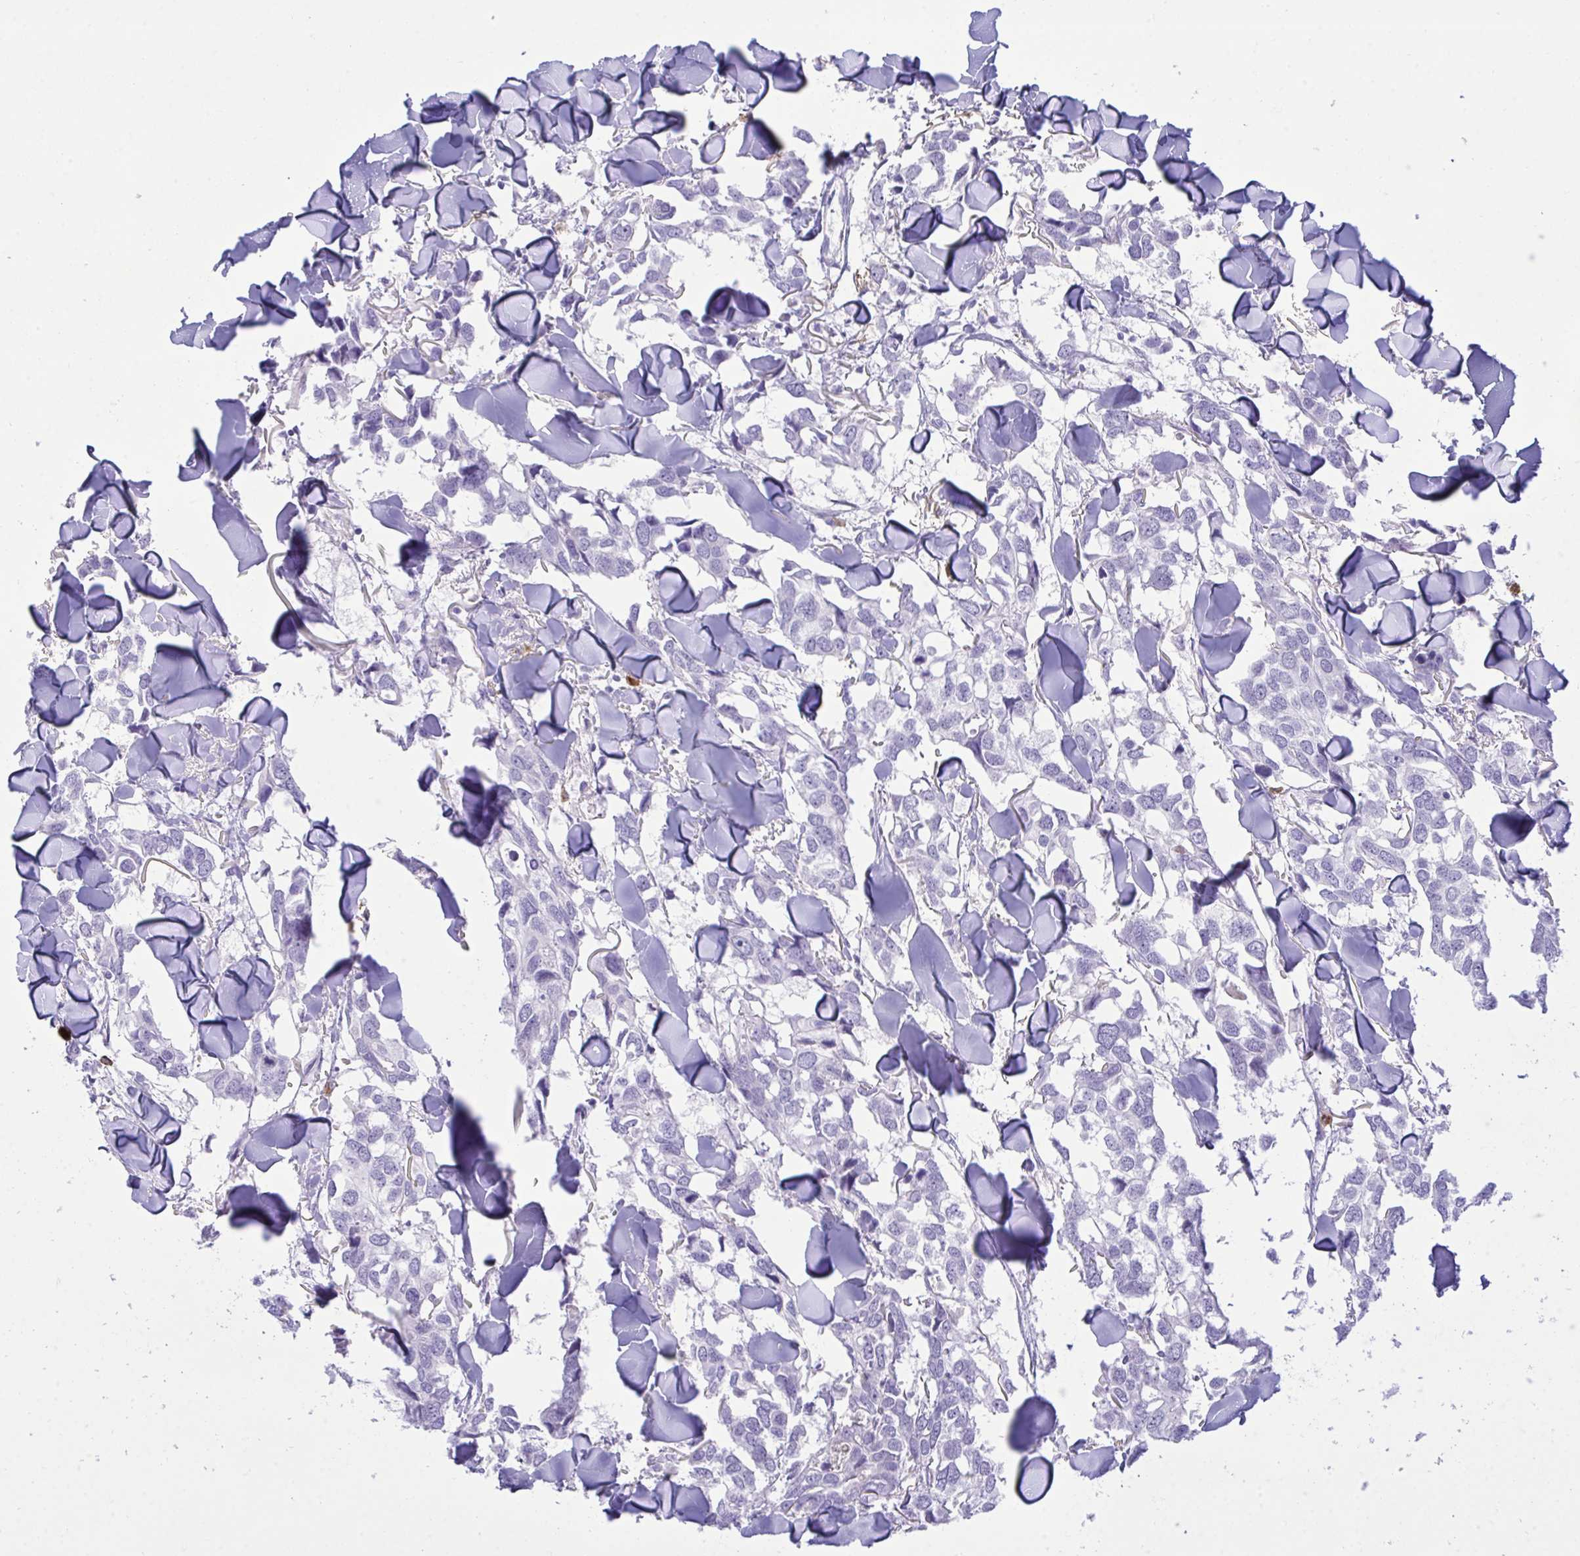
{"staining": {"intensity": "negative", "quantity": "none", "location": "none"}, "tissue": "breast cancer", "cell_type": "Tumor cells", "image_type": "cancer", "snomed": [{"axis": "morphology", "description": "Duct carcinoma"}, {"axis": "topography", "description": "Breast"}], "caption": "Breast cancer was stained to show a protein in brown. There is no significant positivity in tumor cells.", "gene": "MED9", "patient": {"sex": "female", "age": 83}}